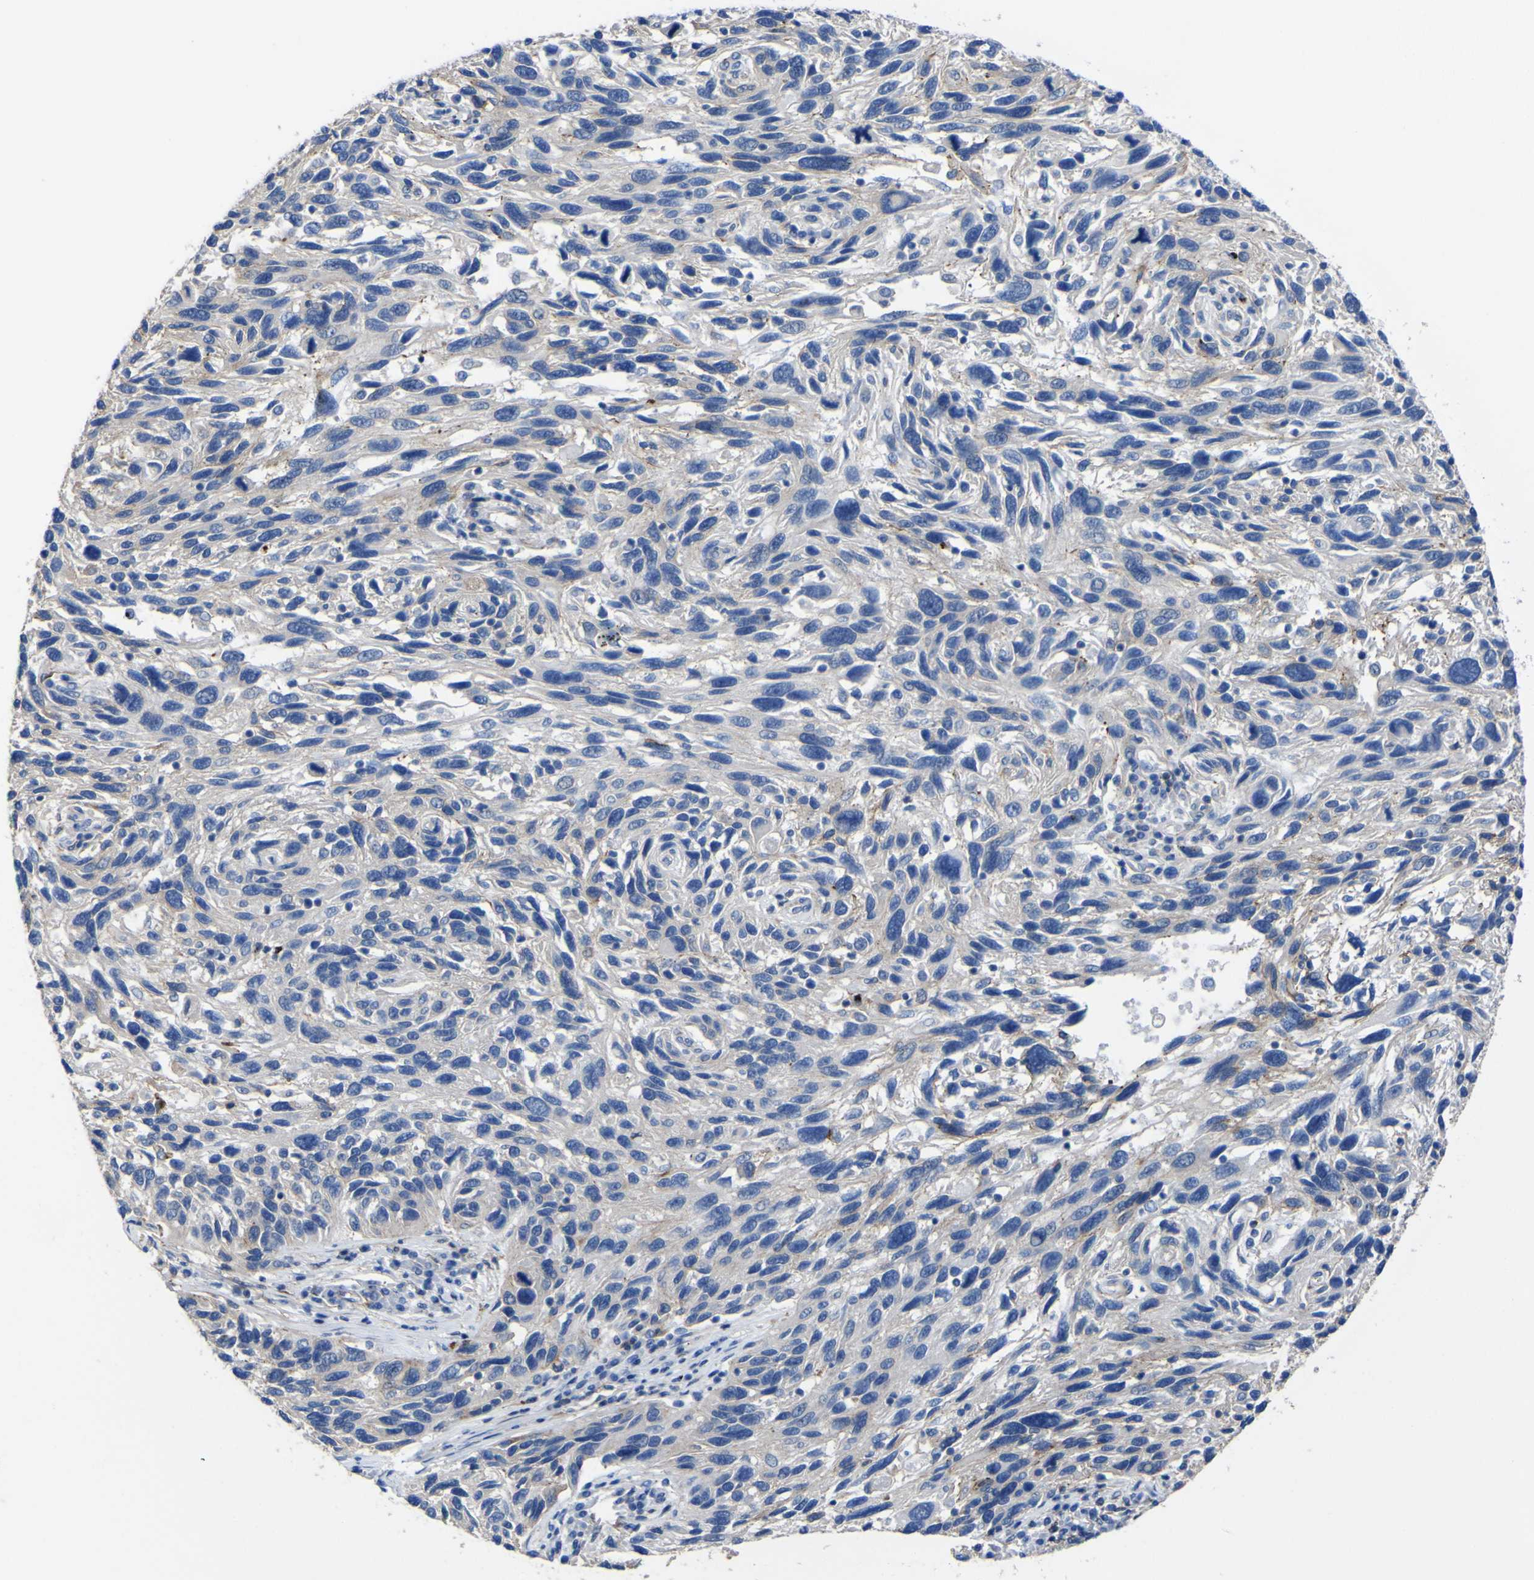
{"staining": {"intensity": "weak", "quantity": "<25%", "location": "cytoplasmic/membranous"}, "tissue": "melanoma", "cell_type": "Tumor cells", "image_type": "cancer", "snomed": [{"axis": "morphology", "description": "Malignant melanoma, NOS"}, {"axis": "topography", "description": "Skin"}], "caption": "This histopathology image is of malignant melanoma stained with IHC to label a protein in brown with the nuclei are counter-stained blue. There is no expression in tumor cells. (DAB (3,3'-diaminobenzidine) IHC visualized using brightfield microscopy, high magnification).", "gene": "AGO4", "patient": {"sex": "male", "age": 53}}